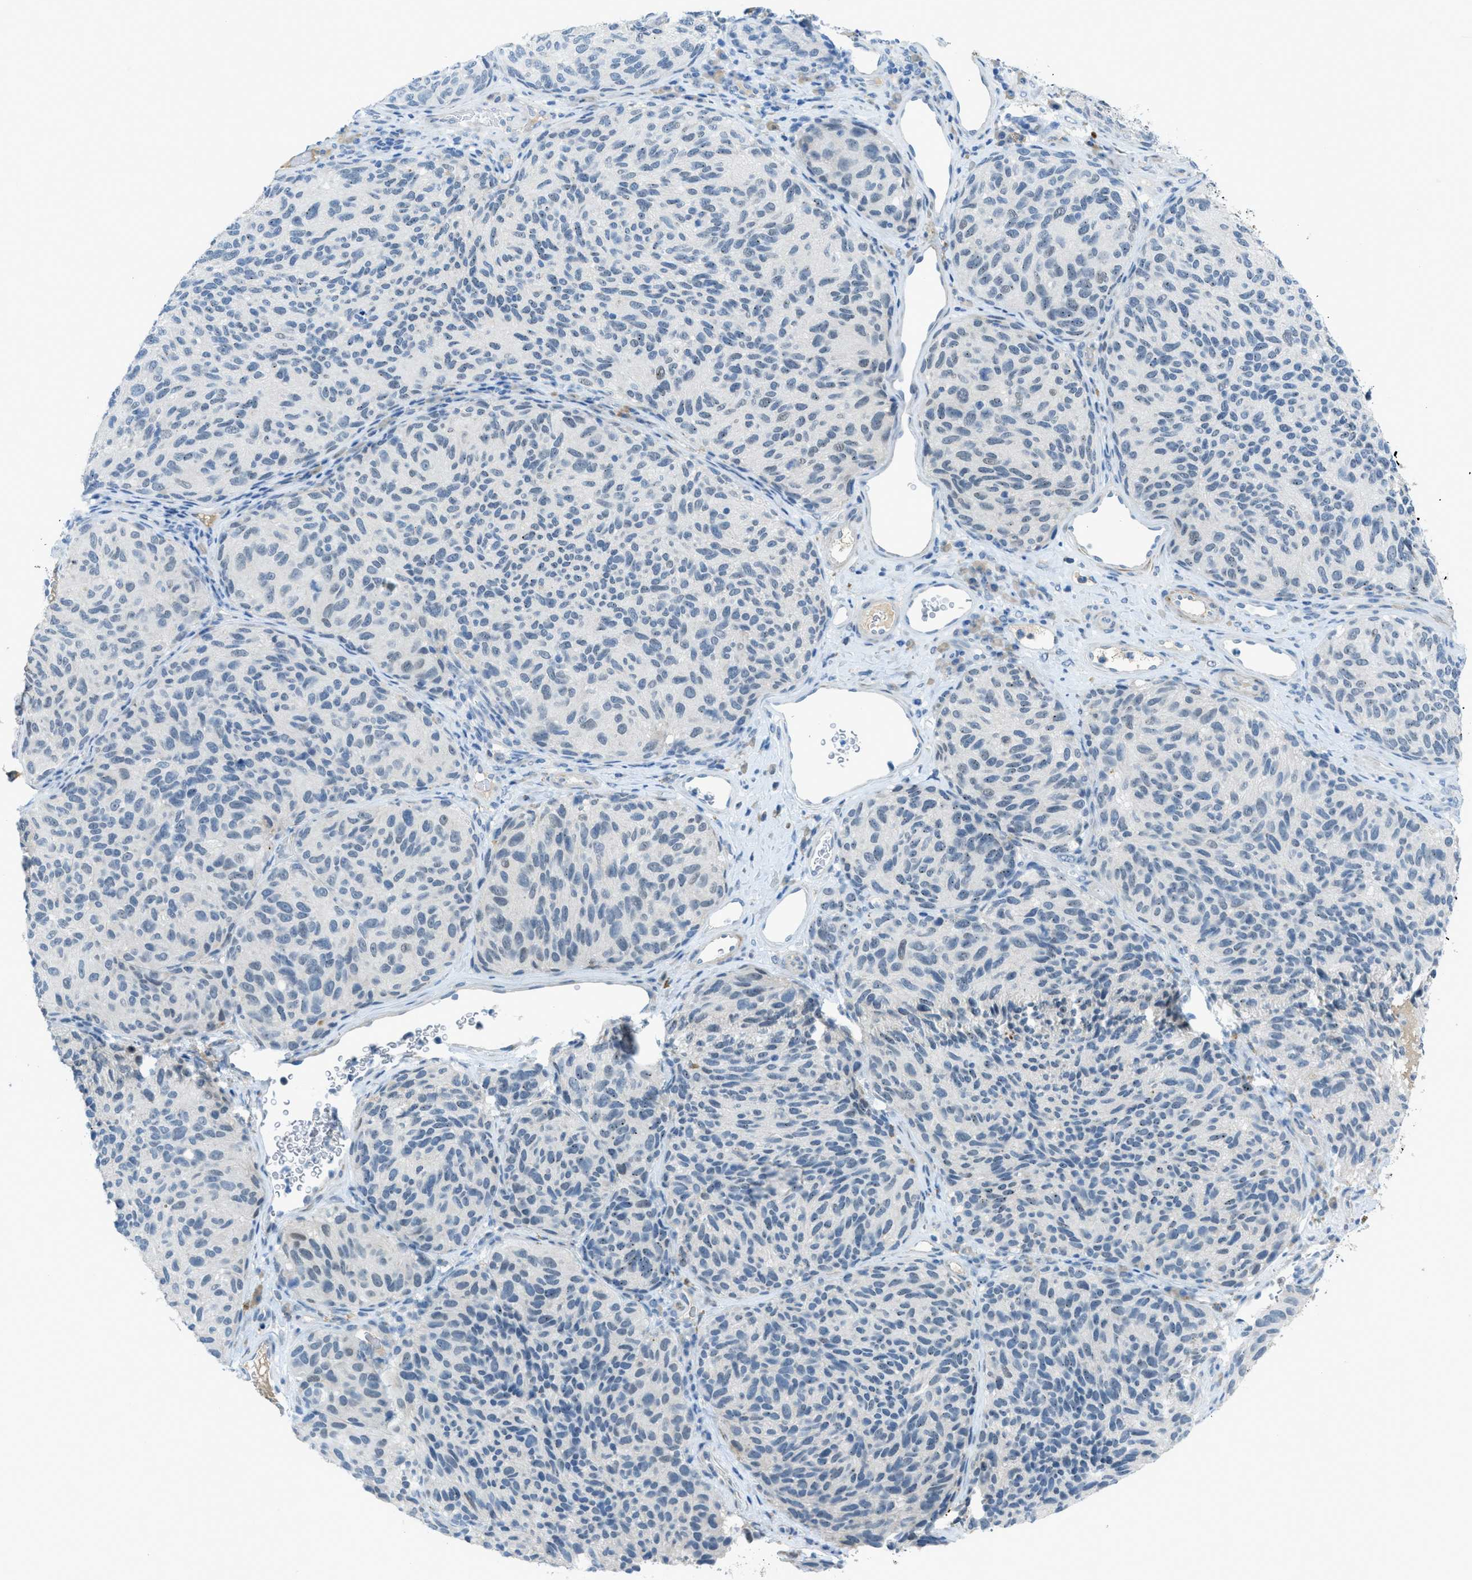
{"staining": {"intensity": "negative", "quantity": "none", "location": "none"}, "tissue": "melanoma", "cell_type": "Tumor cells", "image_type": "cancer", "snomed": [{"axis": "morphology", "description": "Malignant melanoma, NOS"}, {"axis": "topography", "description": "Skin"}], "caption": "Immunohistochemical staining of malignant melanoma reveals no significant positivity in tumor cells.", "gene": "KLHL8", "patient": {"sex": "female", "age": 73}}